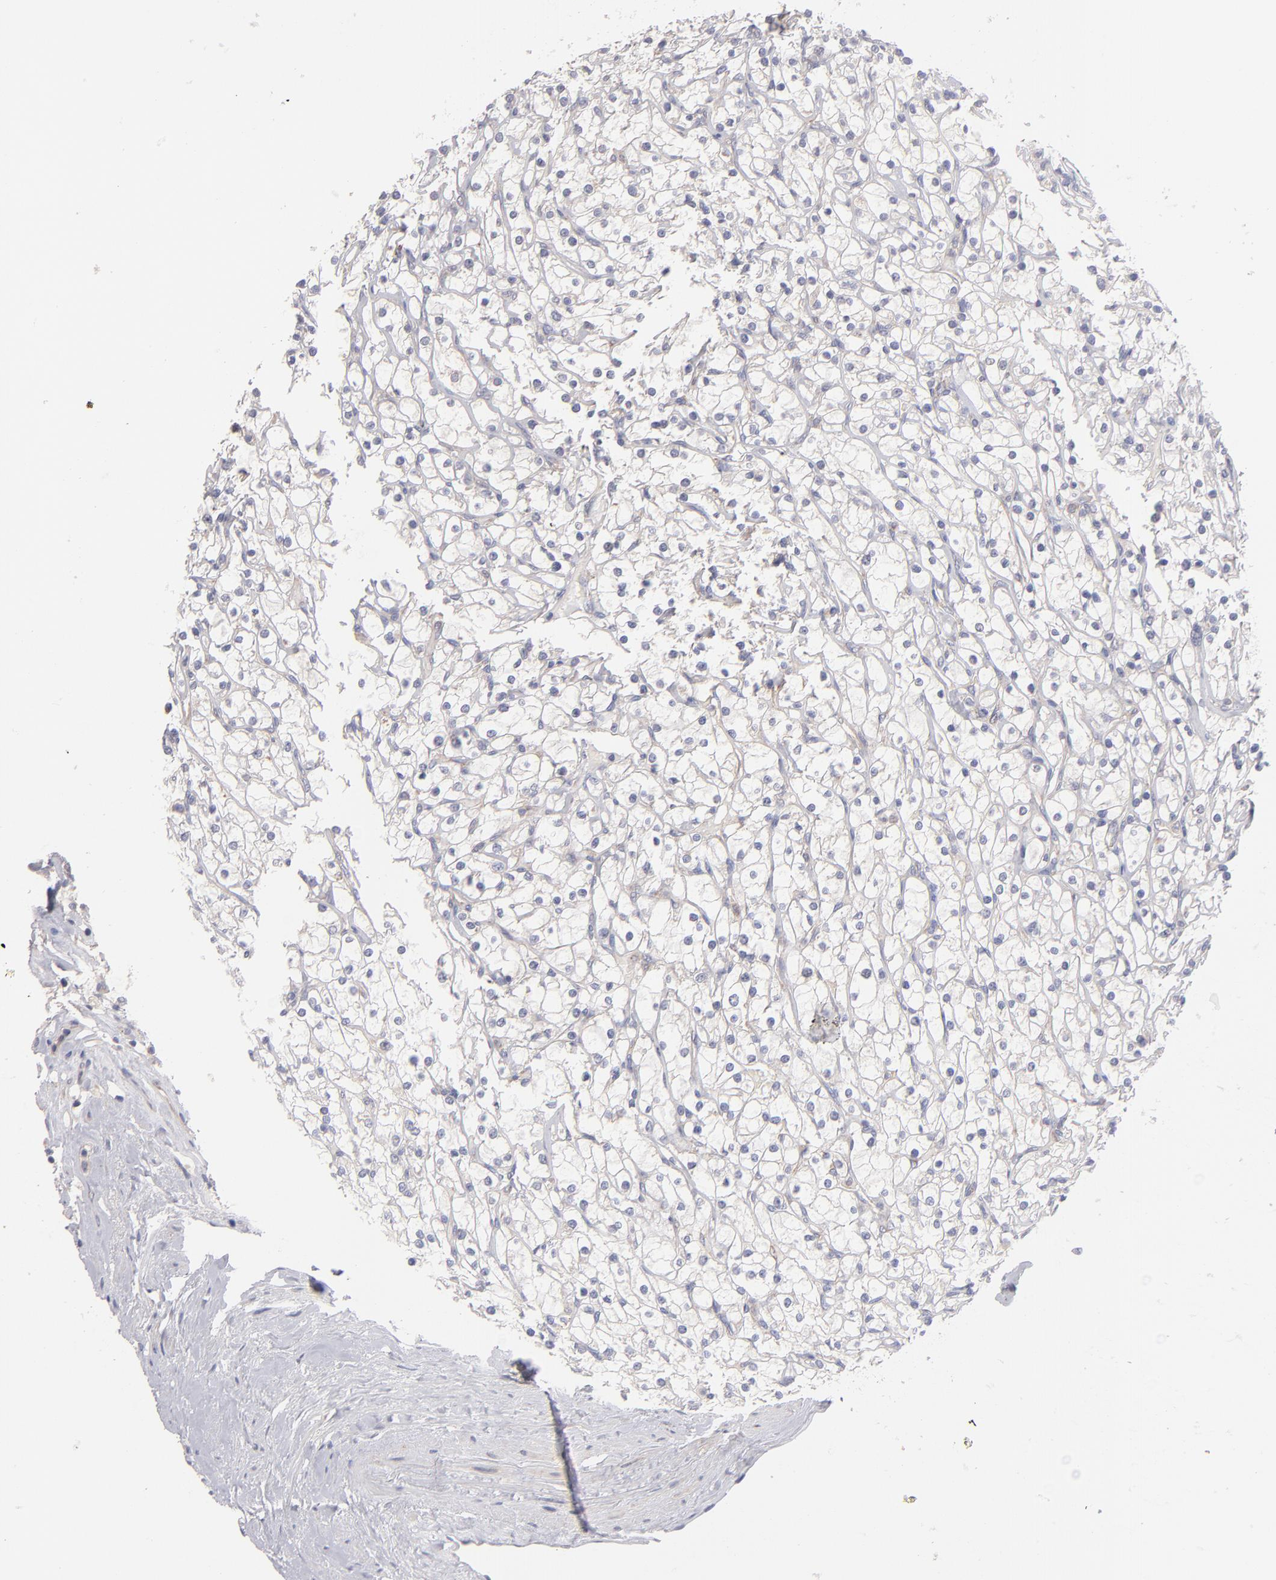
{"staining": {"intensity": "weak", "quantity": "<25%", "location": "cytoplasmic/membranous"}, "tissue": "renal cancer", "cell_type": "Tumor cells", "image_type": "cancer", "snomed": [{"axis": "morphology", "description": "Adenocarcinoma, NOS"}, {"axis": "topography", "description": "Kidney"}], "caption": "An IHC micrograph of renal adenocarcinoma is shown. There is no staining in tumor cells of renal adenocarcinoma. The staining was performed using DAB (3,3'-diaminobenzidine) to visualize the protein expression in brown, while the nuclei were stained in blue with hematoxylin (Magnification: 20x).", "gene": "HCCS", "patient": {"sex": "female", "age": 73}}